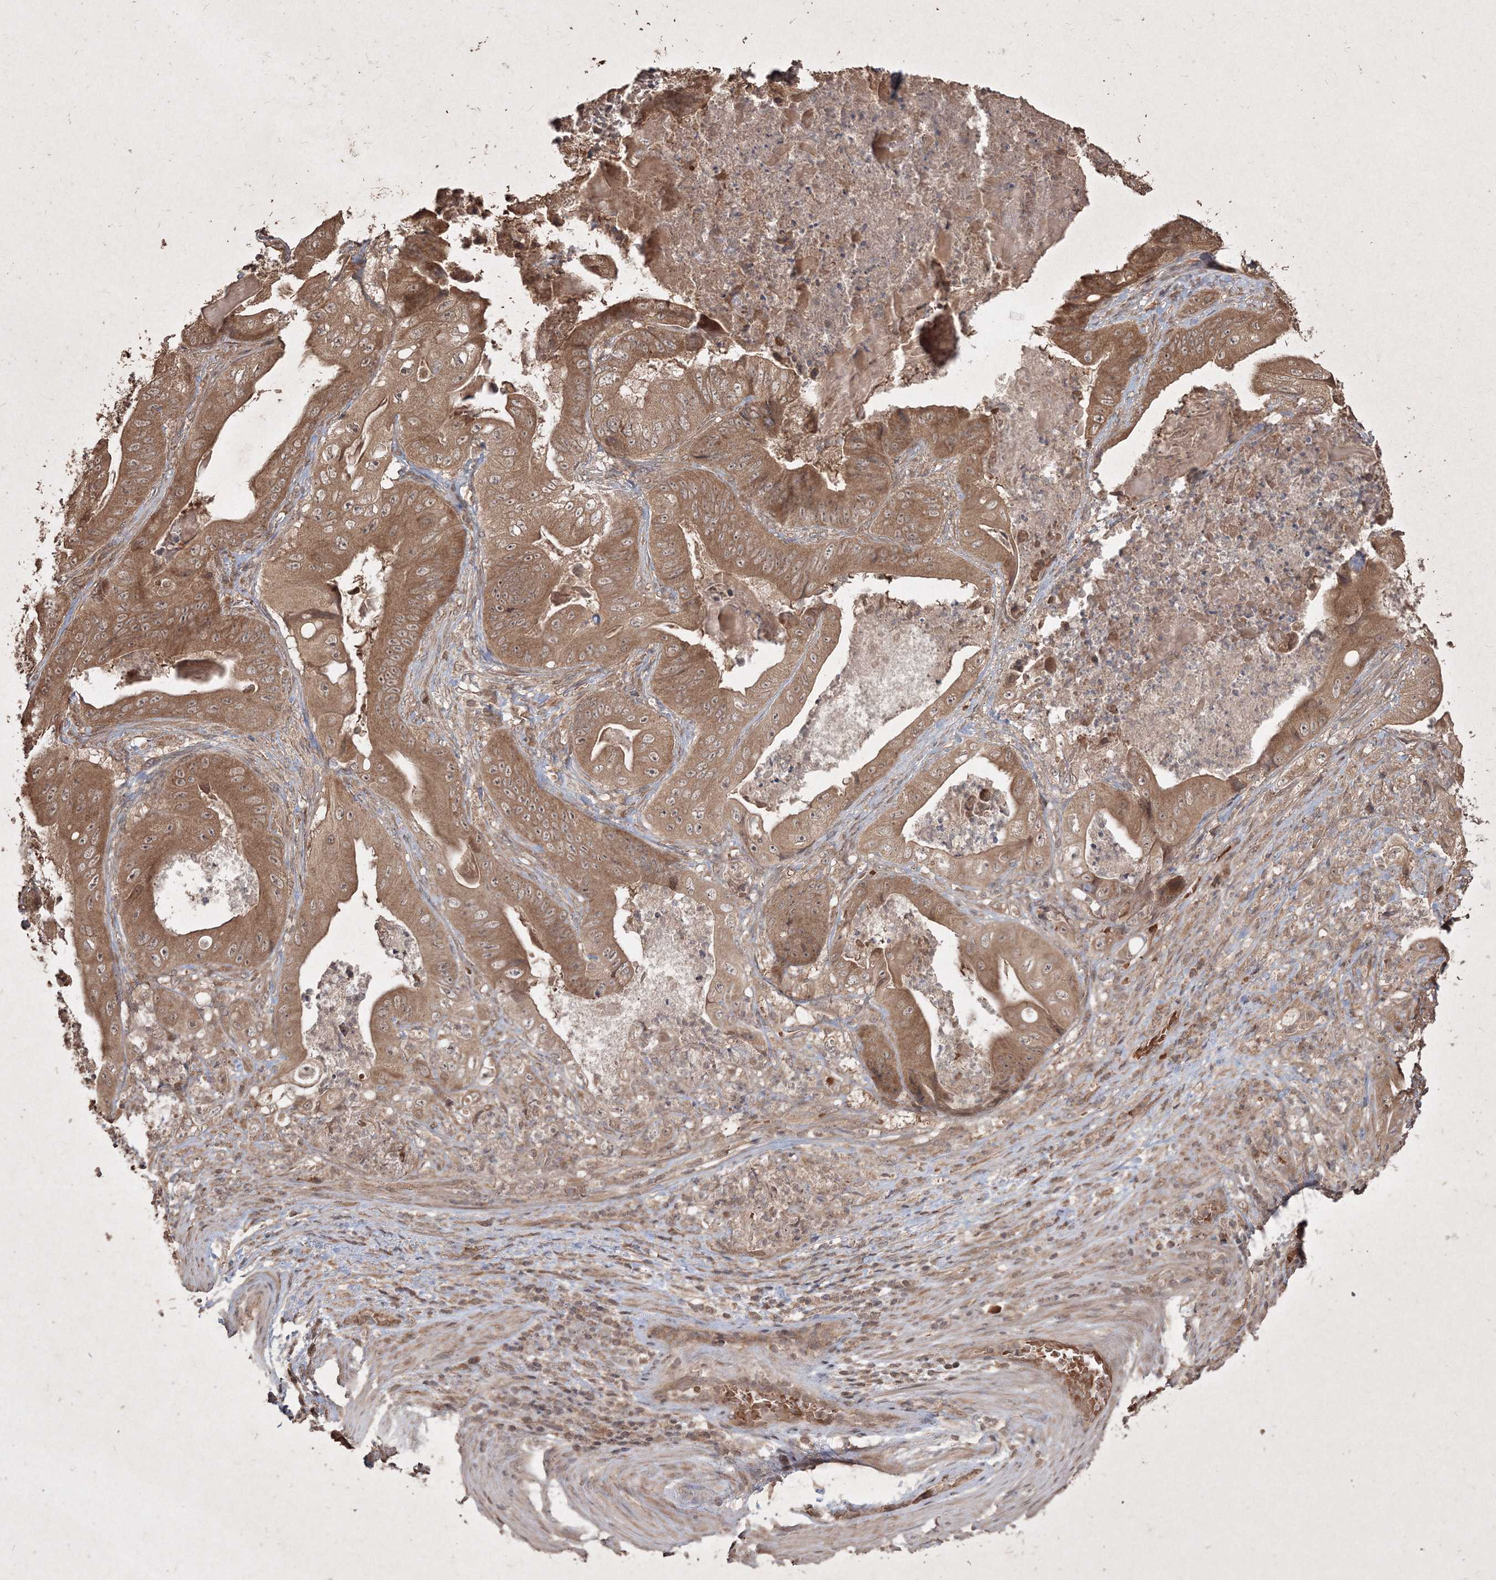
{"staining": {"intensity": "moderate", "quantity": ">75%", "location": "cytoplasmic/membranous"}, "tissue": "stomach cancer", "cell_type": "Tumor cells", "image_type": "cancer", "snomed": [{"axis": "morphology", "description": "Adenocarcinoma, NOS"}, {"axis": "topography", "description": "Stomach"}], "caption": "Stomach cancer stained with DAB IHC demonstrates medium levels of moderate cytoplasmic/membranous expression in approximately >75% of tumor cells.", "gene": "PELI3", "patient": {"sex": "female", "age": 73}}